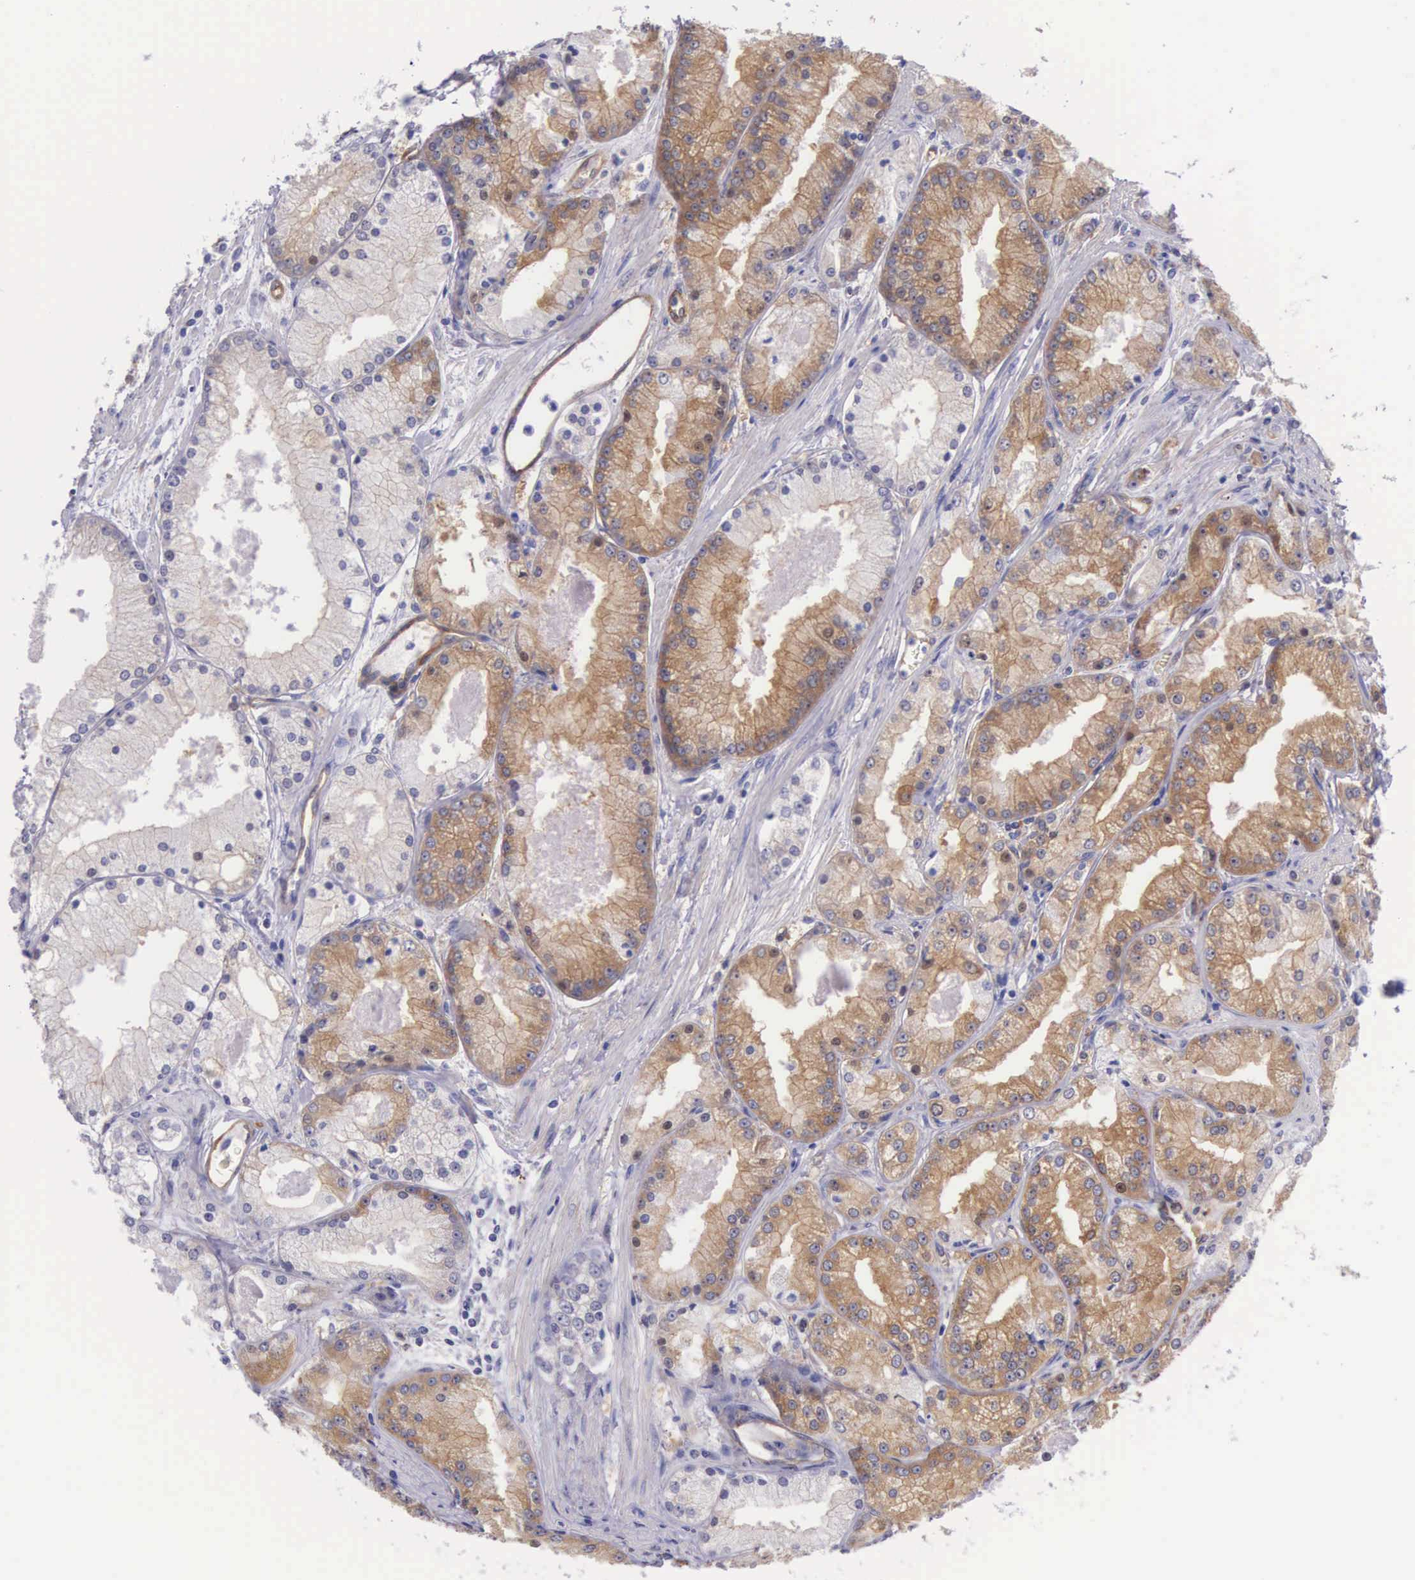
{"staining": {"intensity": "moderate", "quantity": "25%-75%", "location": "cytoplasmic/membranous"}, "tissue": "prostate cancer", "cell_type": "Tumor cells", "image_type": "cancer", "snomed": [{"axis": "morphology", "description": "Adenocarcinoma, Medium grade"}, {"axis": "topography", "description": "Prostate"}], "caption": "IHC histopathology image of human prostate adenocarcinoma (medium-grade) stained for a protein (brown), which shows medium levels of moderate cytoplasmic/membranous positivity in approximately 25%-75% of tumor cells.", "gene": "BCAR1", "patient": {"sex": "male", "age": 72}}